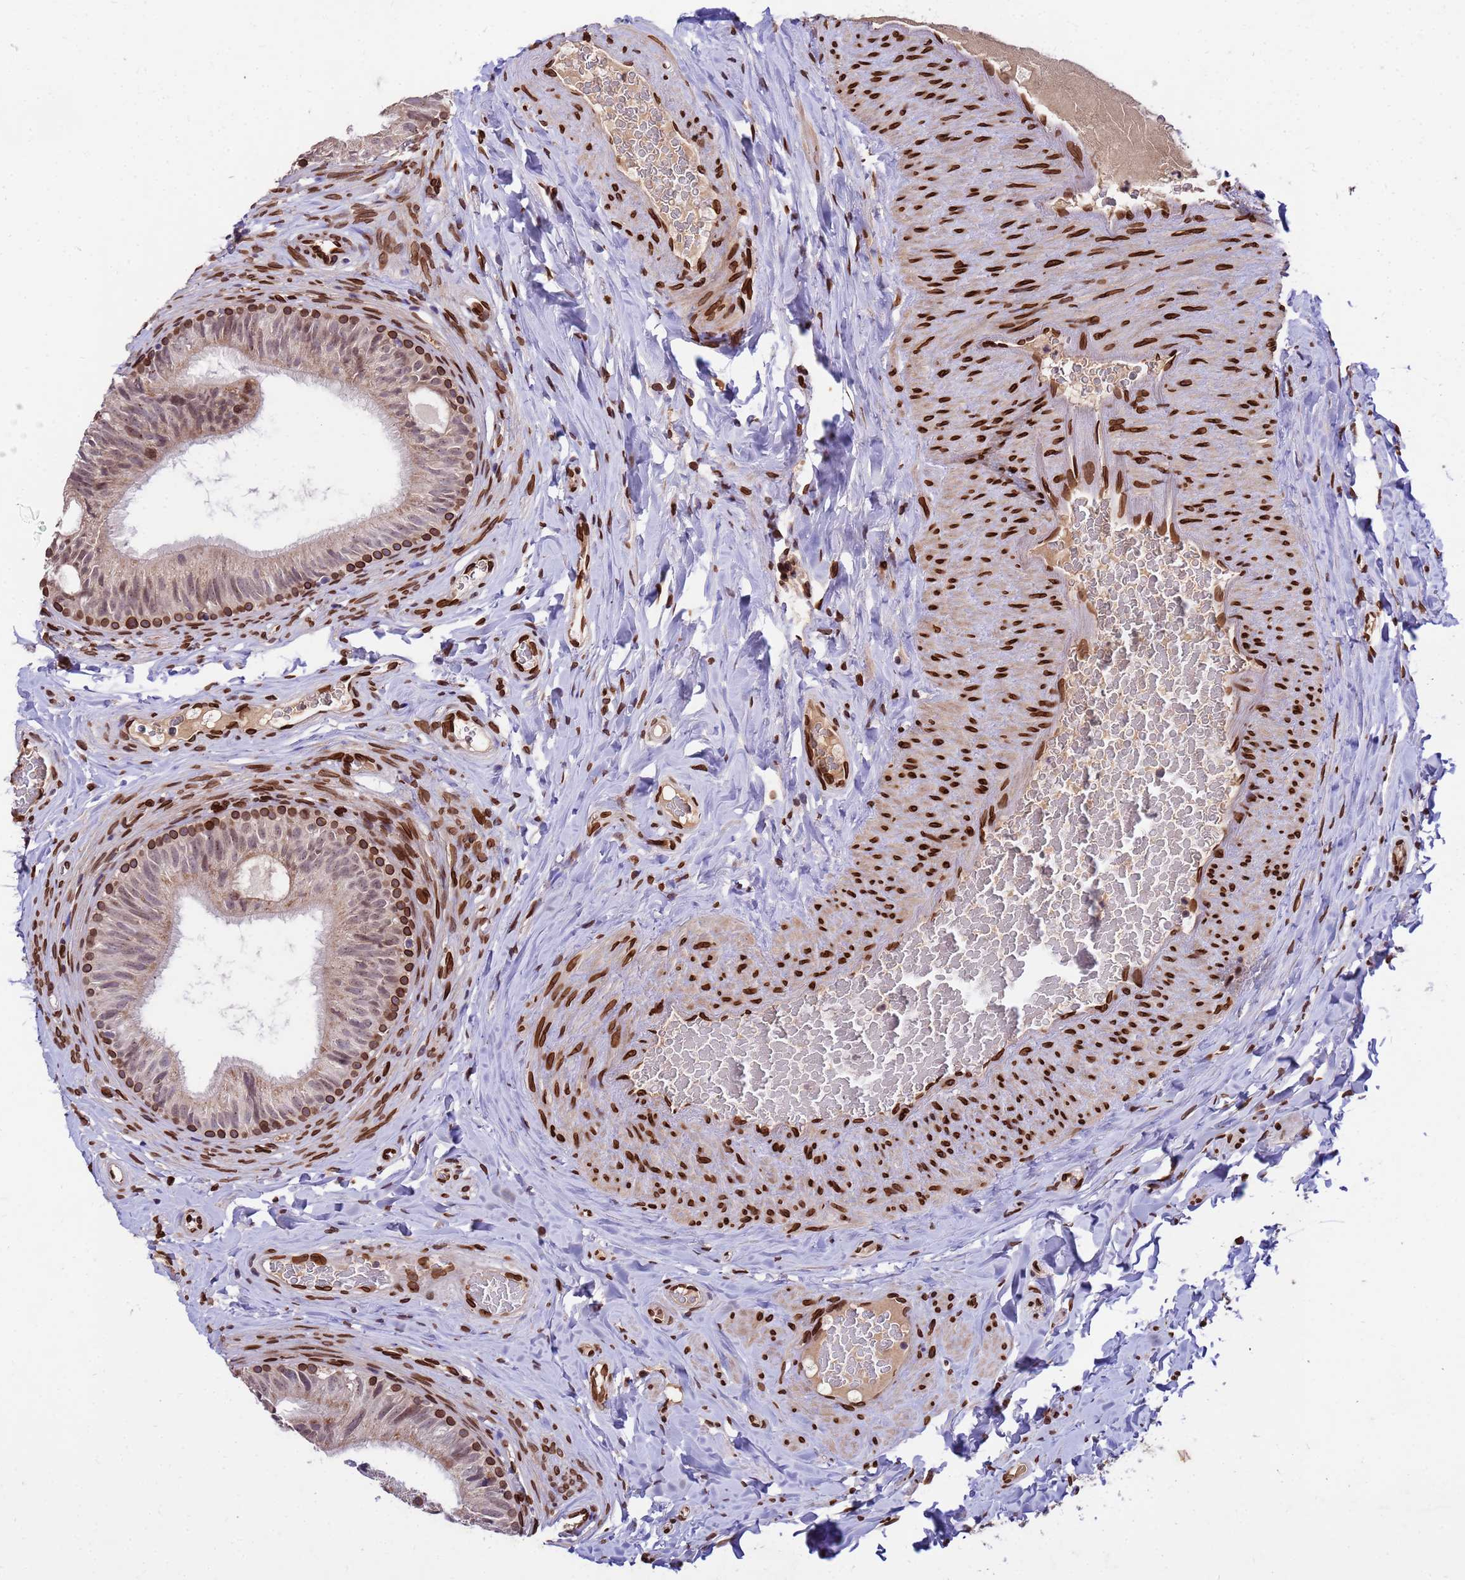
{"staining": {"intensity": "strong", "quantity": "25%-75%", "location": "cytoplasmic/membranous,nuclear"}, "tissue": "epididymis", "cell_type": "Glandular cells", "image_type": "normal", "snomed": [{"axis": "morphology", "description": "Normal tissue, NOS"}, {"axis": "topography", "description": "Epididymis"}], "caption": "Epididymis stained with IHC reveals strong cytoplasmic/membranous,nuclear expression in about 25%-75% of glandular cells.", "gene": "GPR135", "patient": {"sex": "male", "age": 34}}